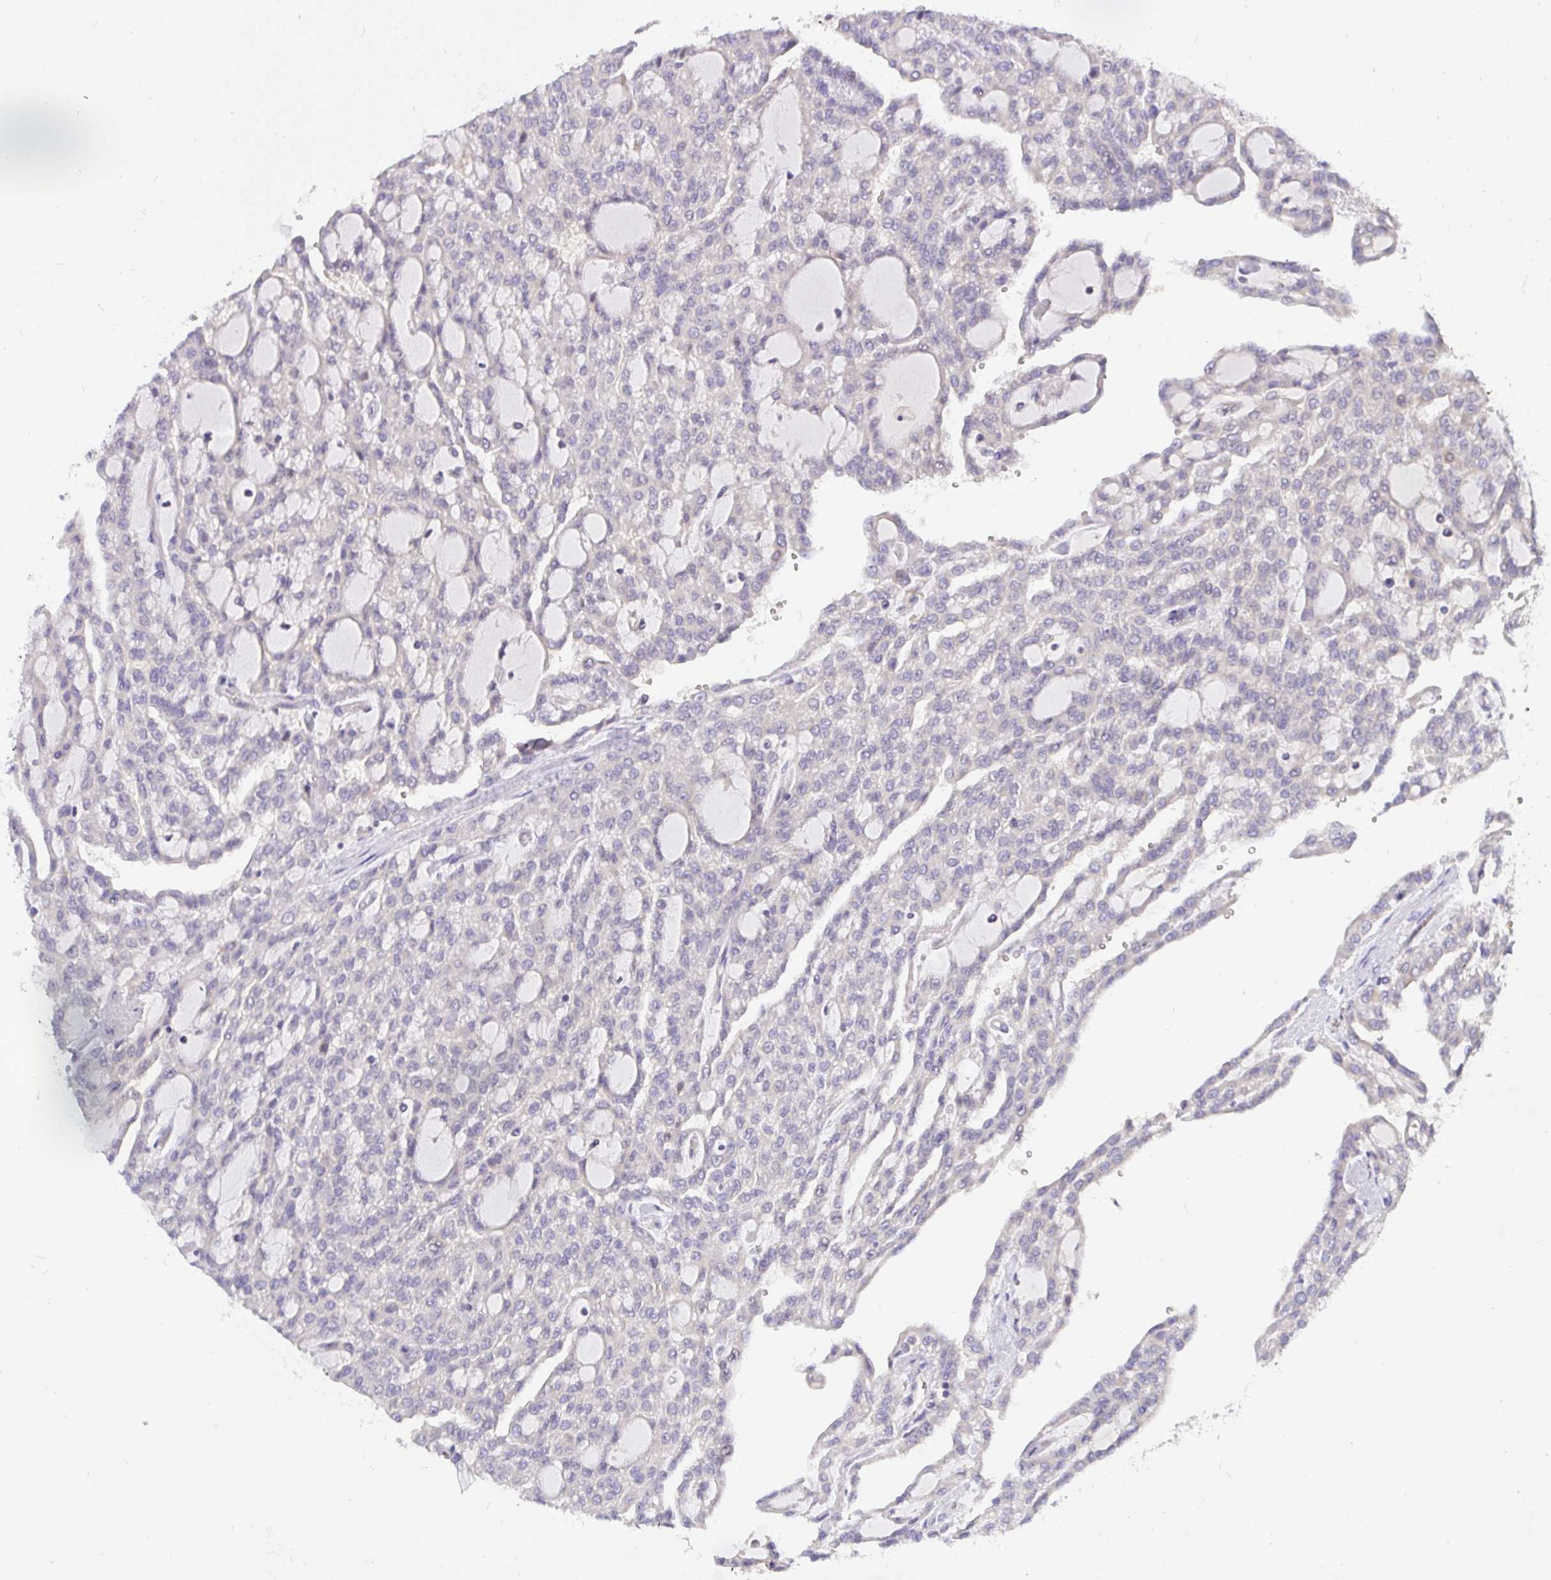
{"staining": {"intensity": "negative", "quantity": "none", "location": "none"}, "tissue": "renal cancer", "cell_type": "Tumor cells", "image_type": "cancer", "snomed": [{"axis": "morphology", "description": "Adenocarcinoma, NOS"}, {"axis": "topography", "description": "Kidney"}], "caption": "Adenocarcinoma (renal) was stained to show a protein in brown. There is no significant staining in tumor cells. Brightfield microscopy of IHC stained with DAB (3,3'-diaminobenzidine) (brown) and hematoxylin (blue), captured at high magnification.", "gene": "C19orf54", "patient": {"sex": "male", "age": 63}}